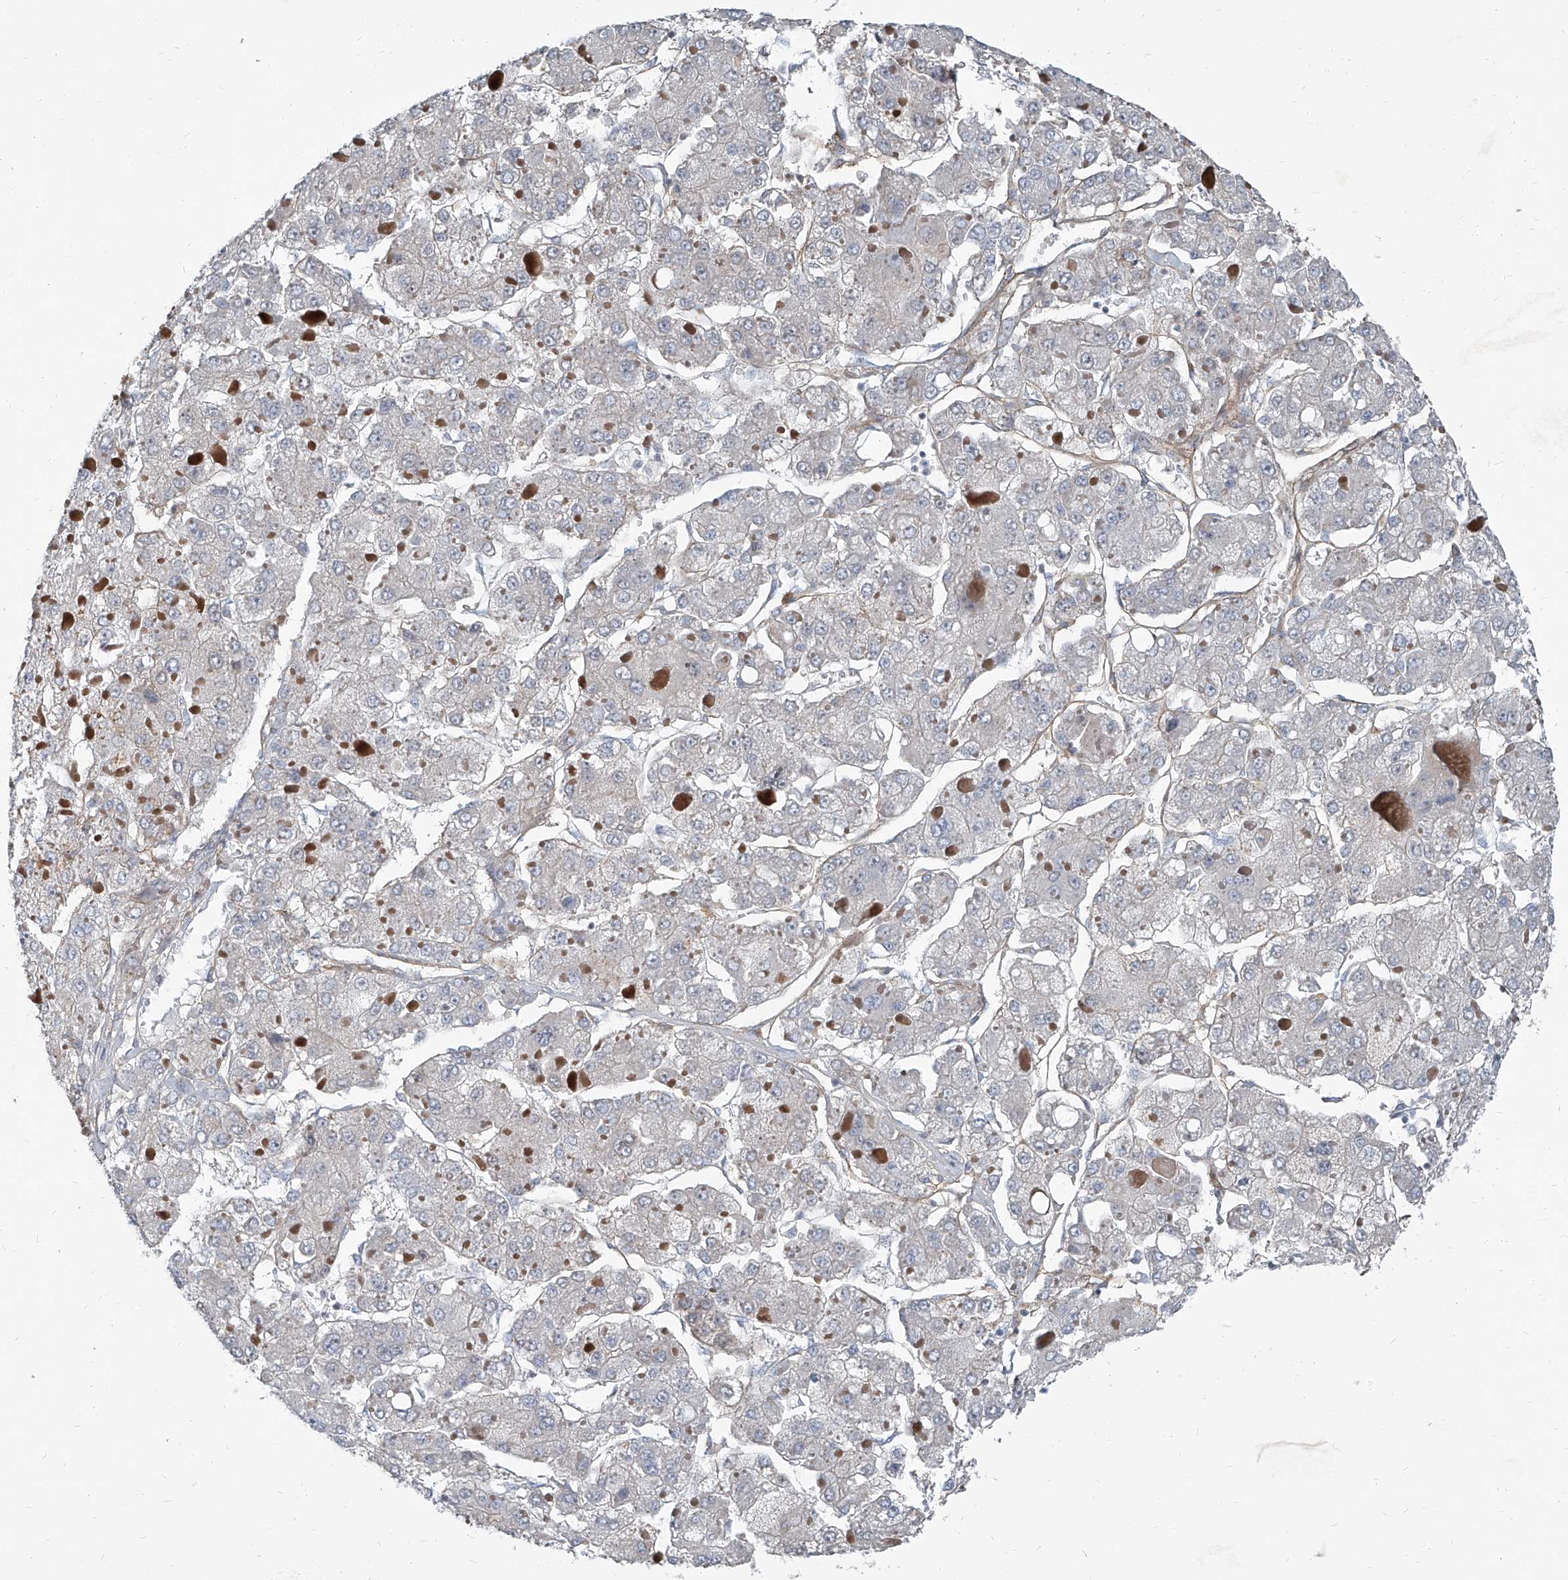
{"staining": {"intensity": "negative", "quantity": "none", "location": "none"}, "tissue": "liver cancer", "cell_type": "Tumor cells", "image_type": "cancer", "snomed": [{"axis": "morphology", "description": "Carcinoma, Hepatocellular, NOS"}, {"axis": "topography", "description": "Liver"}], "caption": "The immunohistochemistry (IHC) photomicrograph has no significant positivity in tumor cells of liver hepatocellular carcinoma tissue.", "gene": "HOXA3", "patient": {"sex": "female", "age": 73}}